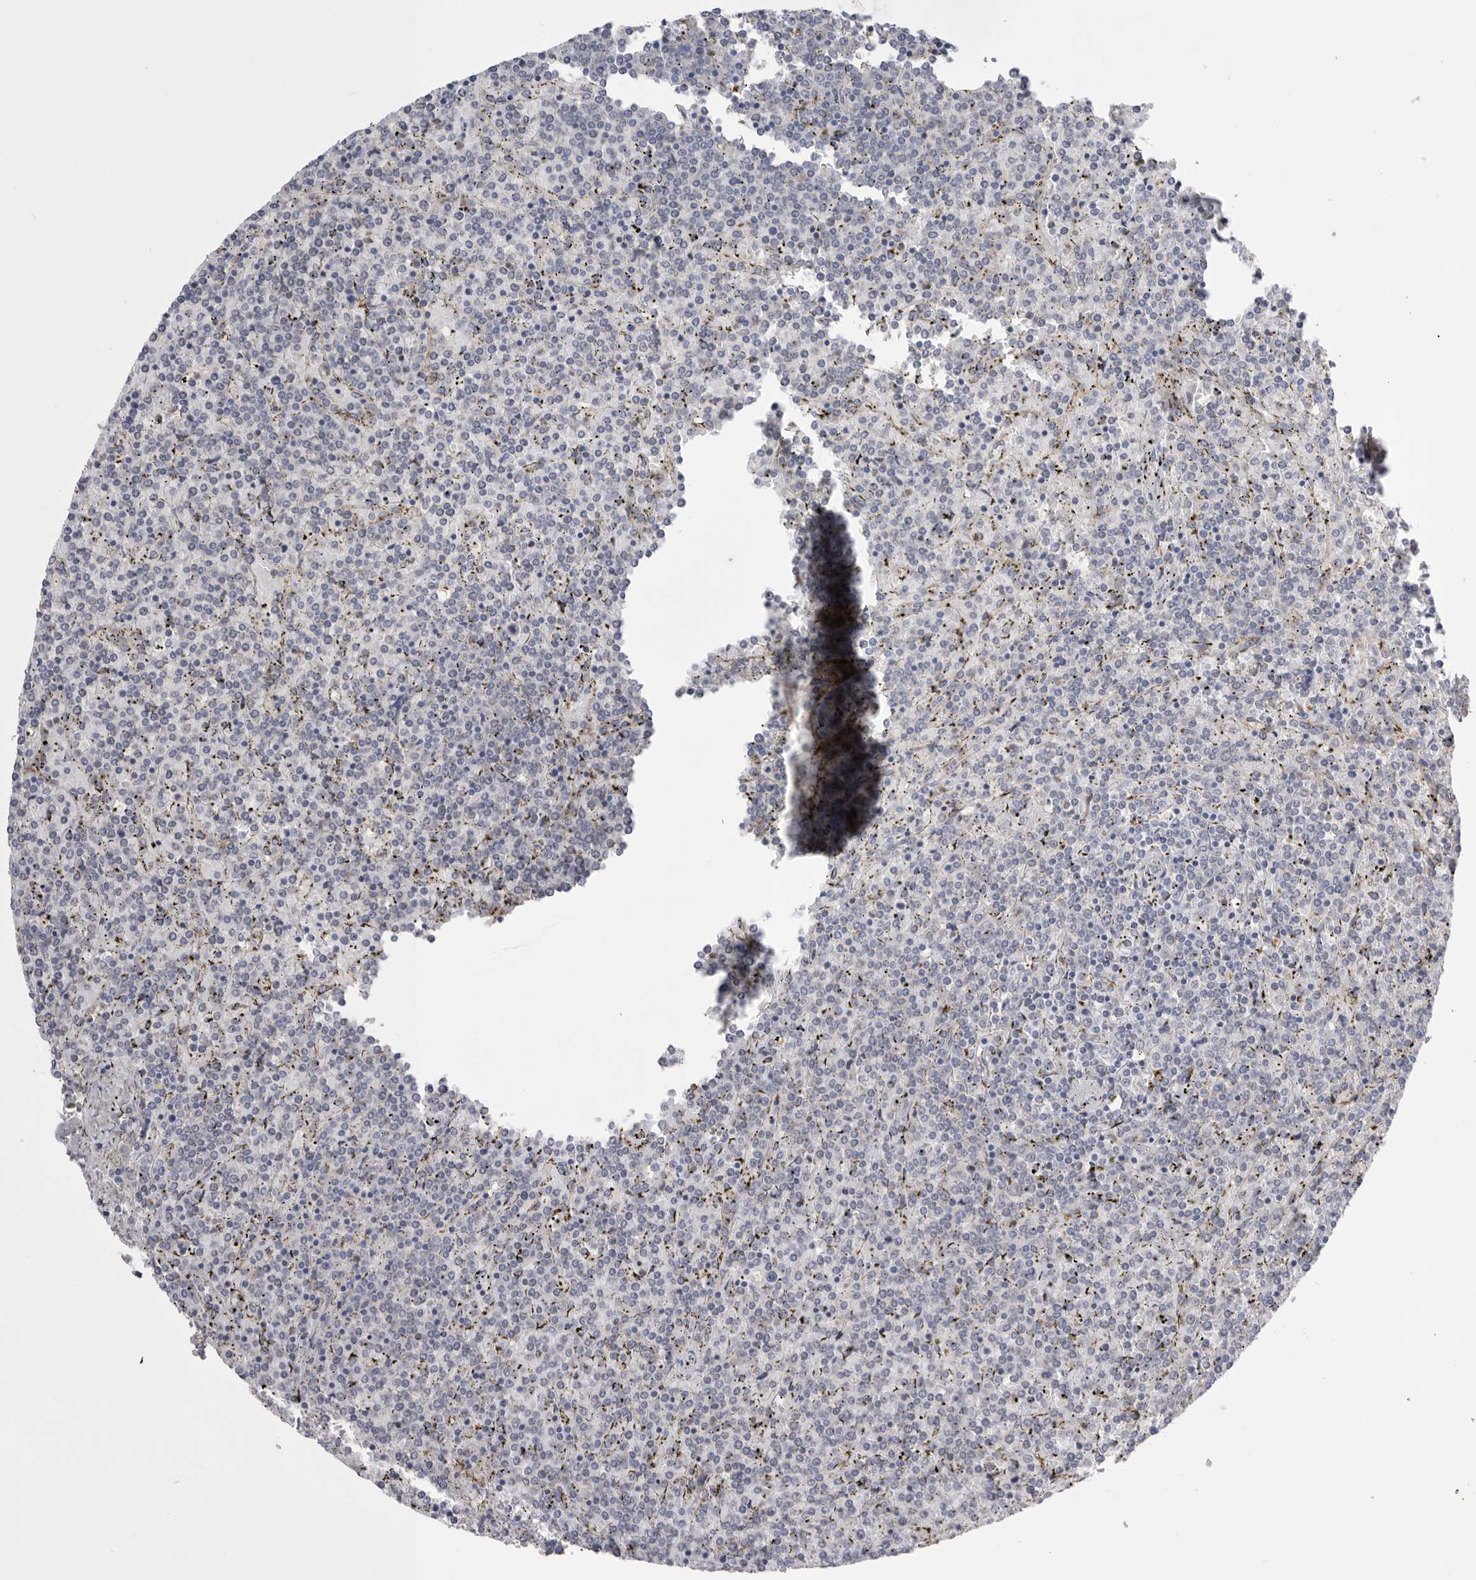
{"staining": {"intensity": "negative", "quantity": "none", "location": "none"}, "tissue": "lymphoma", "cell_type": "Tumor cells", "image_type": "cancer", "snomed": [{"axis": "morphology", "description": "Malignant lymphoma, non-Hodgkin's type, Low grade"}, {"axis": "topography", "description": "Spleen"}], "caption": "Low-grade malignant lymphoma, non-Hodgkin's type stained for a protein using immunohistochemistry (IHC) demonstrates no staining tumor cells.", "gene": "CCDC126", "patient": {"sex": "female", "age": 19}}